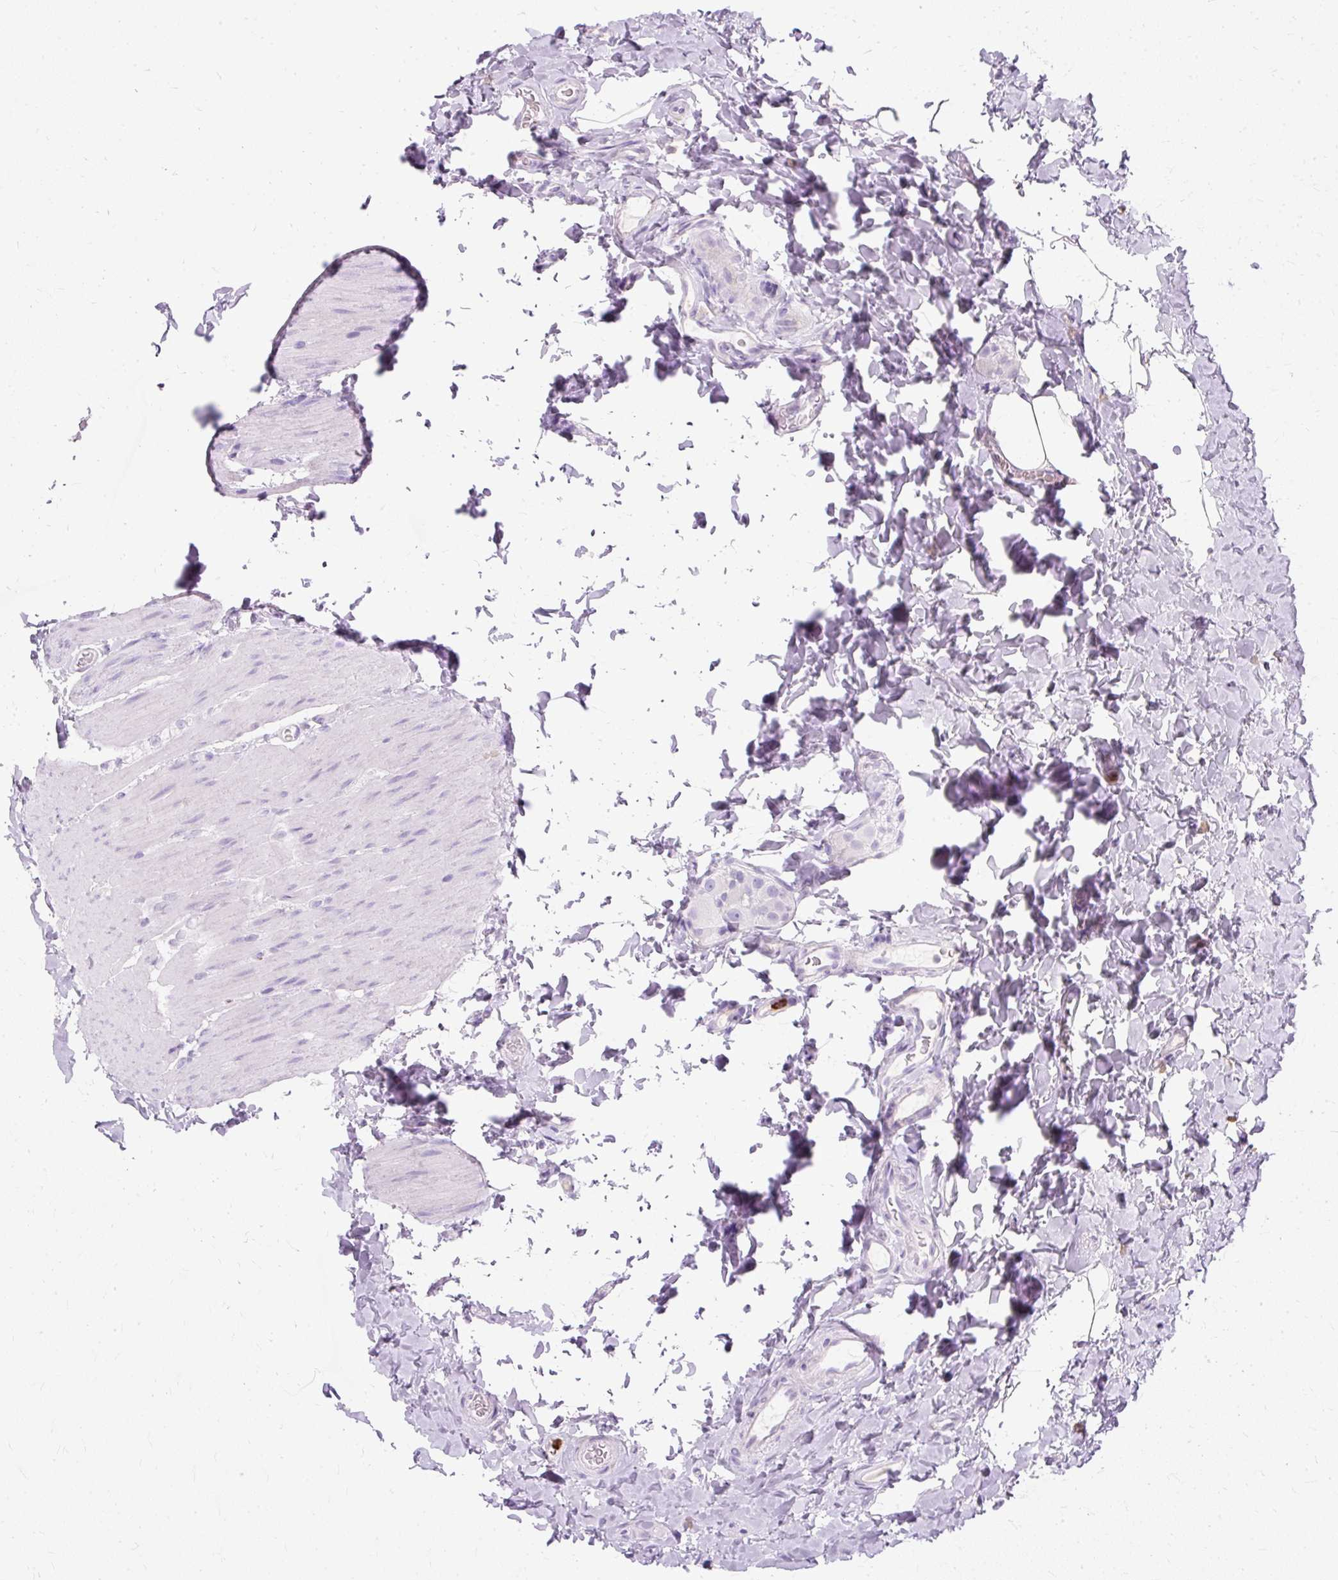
{"staining": {"intensity": "negative", "quantity": "none", "location": "none"}, "tissue": "colon", "cell_type": "Endothelial cells", "image_type": "normal", "snomed": [{"axis": "morphology", "description": "Normal tissue, NOS"}, {"axis": "topography", "description": "Colon"}], "caption": "A high-resolution micrograph shows immunohistochemistry staining of benign colon, which reveals no significant expression in endothelial cells. Brightfield microscopy of immunohistochemistry (IHC) stained with DAB (3,3'-diaminobenzidine) (brown) and hematoxylin (blue), captured at high magnification.", "gene": "DEFA1B", "patient": {"sex": "male", "age": 46}}